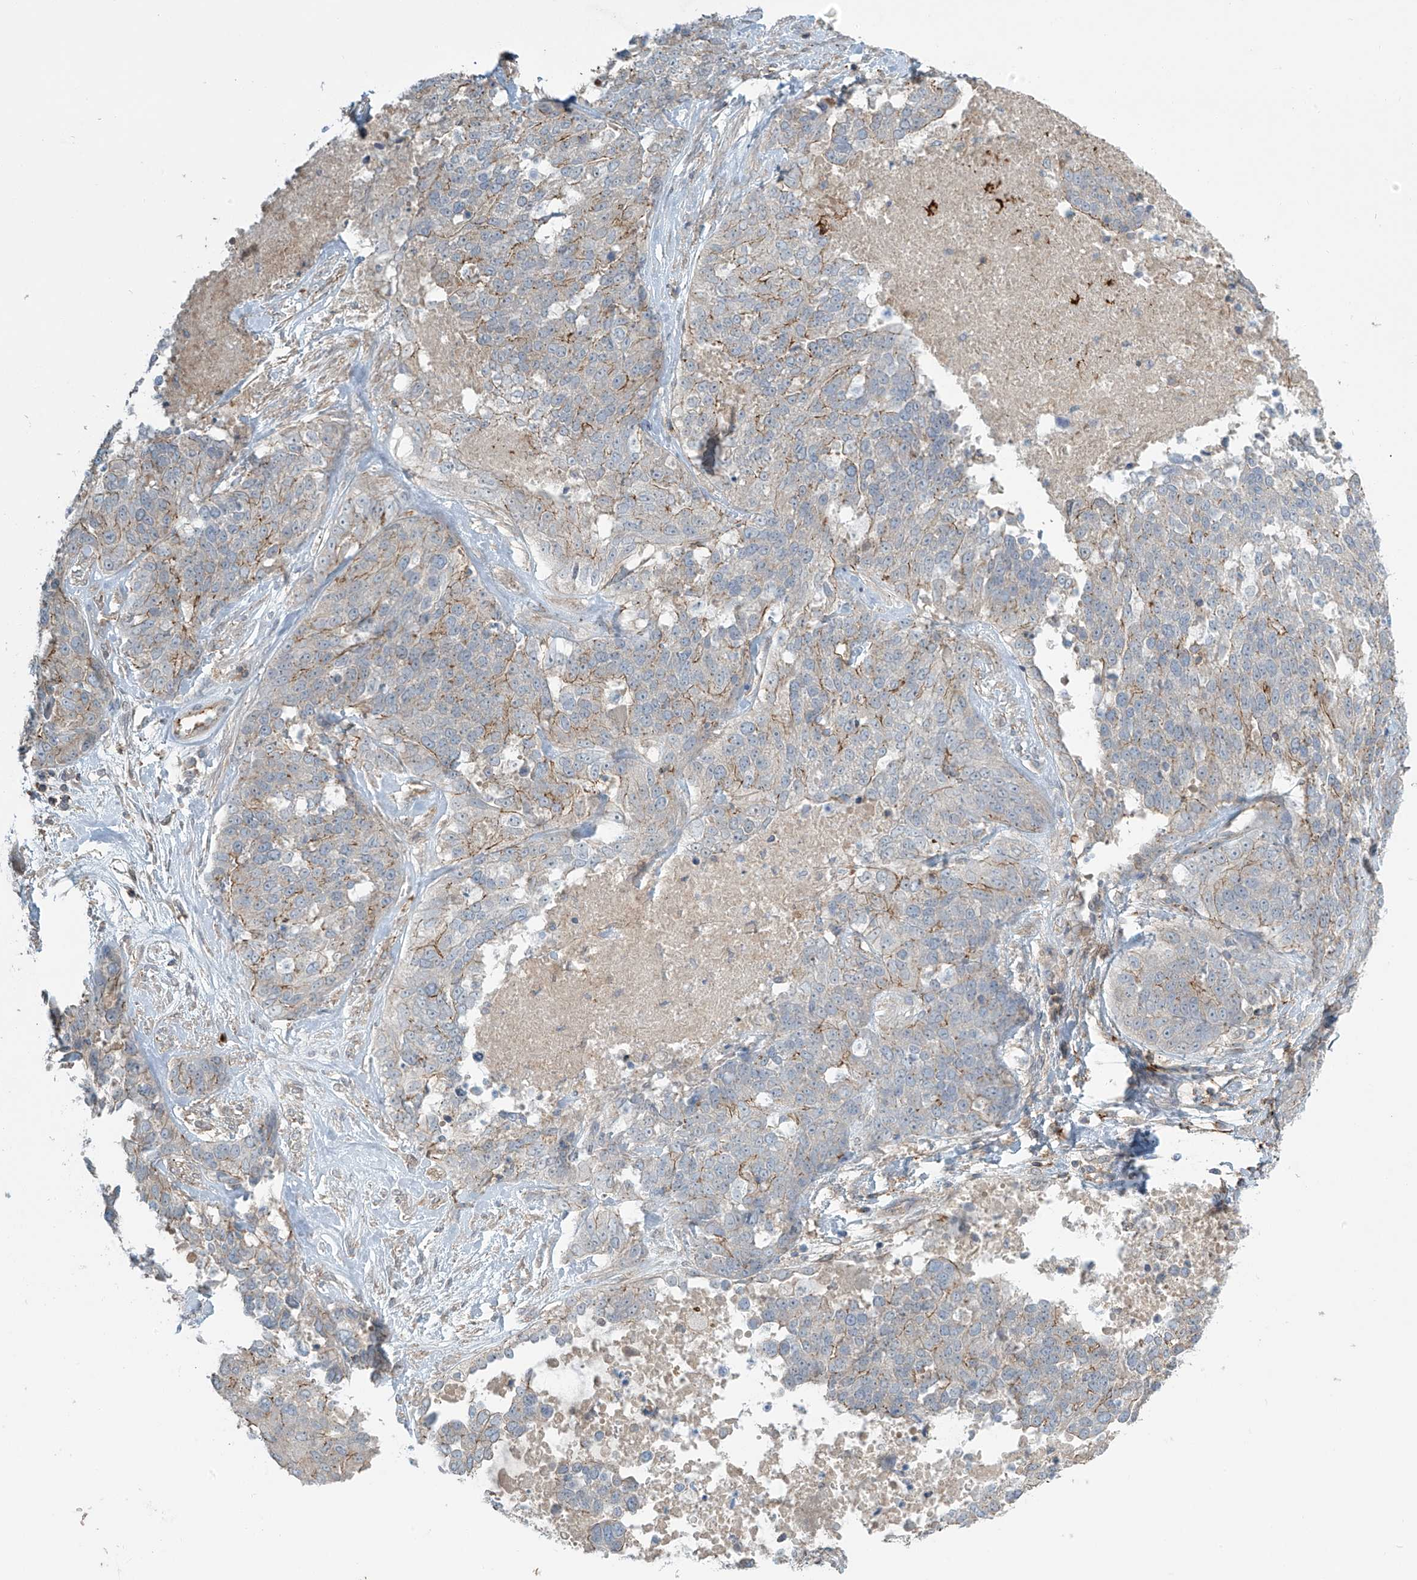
{"staining": {"intensity": "moderate", "quantity": "<25%", "location": "cytoplasmic/membranous"}, "tissue": "ovarian cancer", "cell_type": "Tumor cells", "image_type": "cancer", "snomed": [{"axis": "morphology", "description": "Cystadenocarcinoma, serous, NOS"}, {"axis": "topography", "description": "Ovary"}], "caption": "A brown stain highlights moderate cytoplasmic/membranous staining of a protein in ovarian cancer (serous cystadenocarcinoma) tumor cells.", "gene": "SLC9A2", "patient": {"sex": "female", "age": 44}}